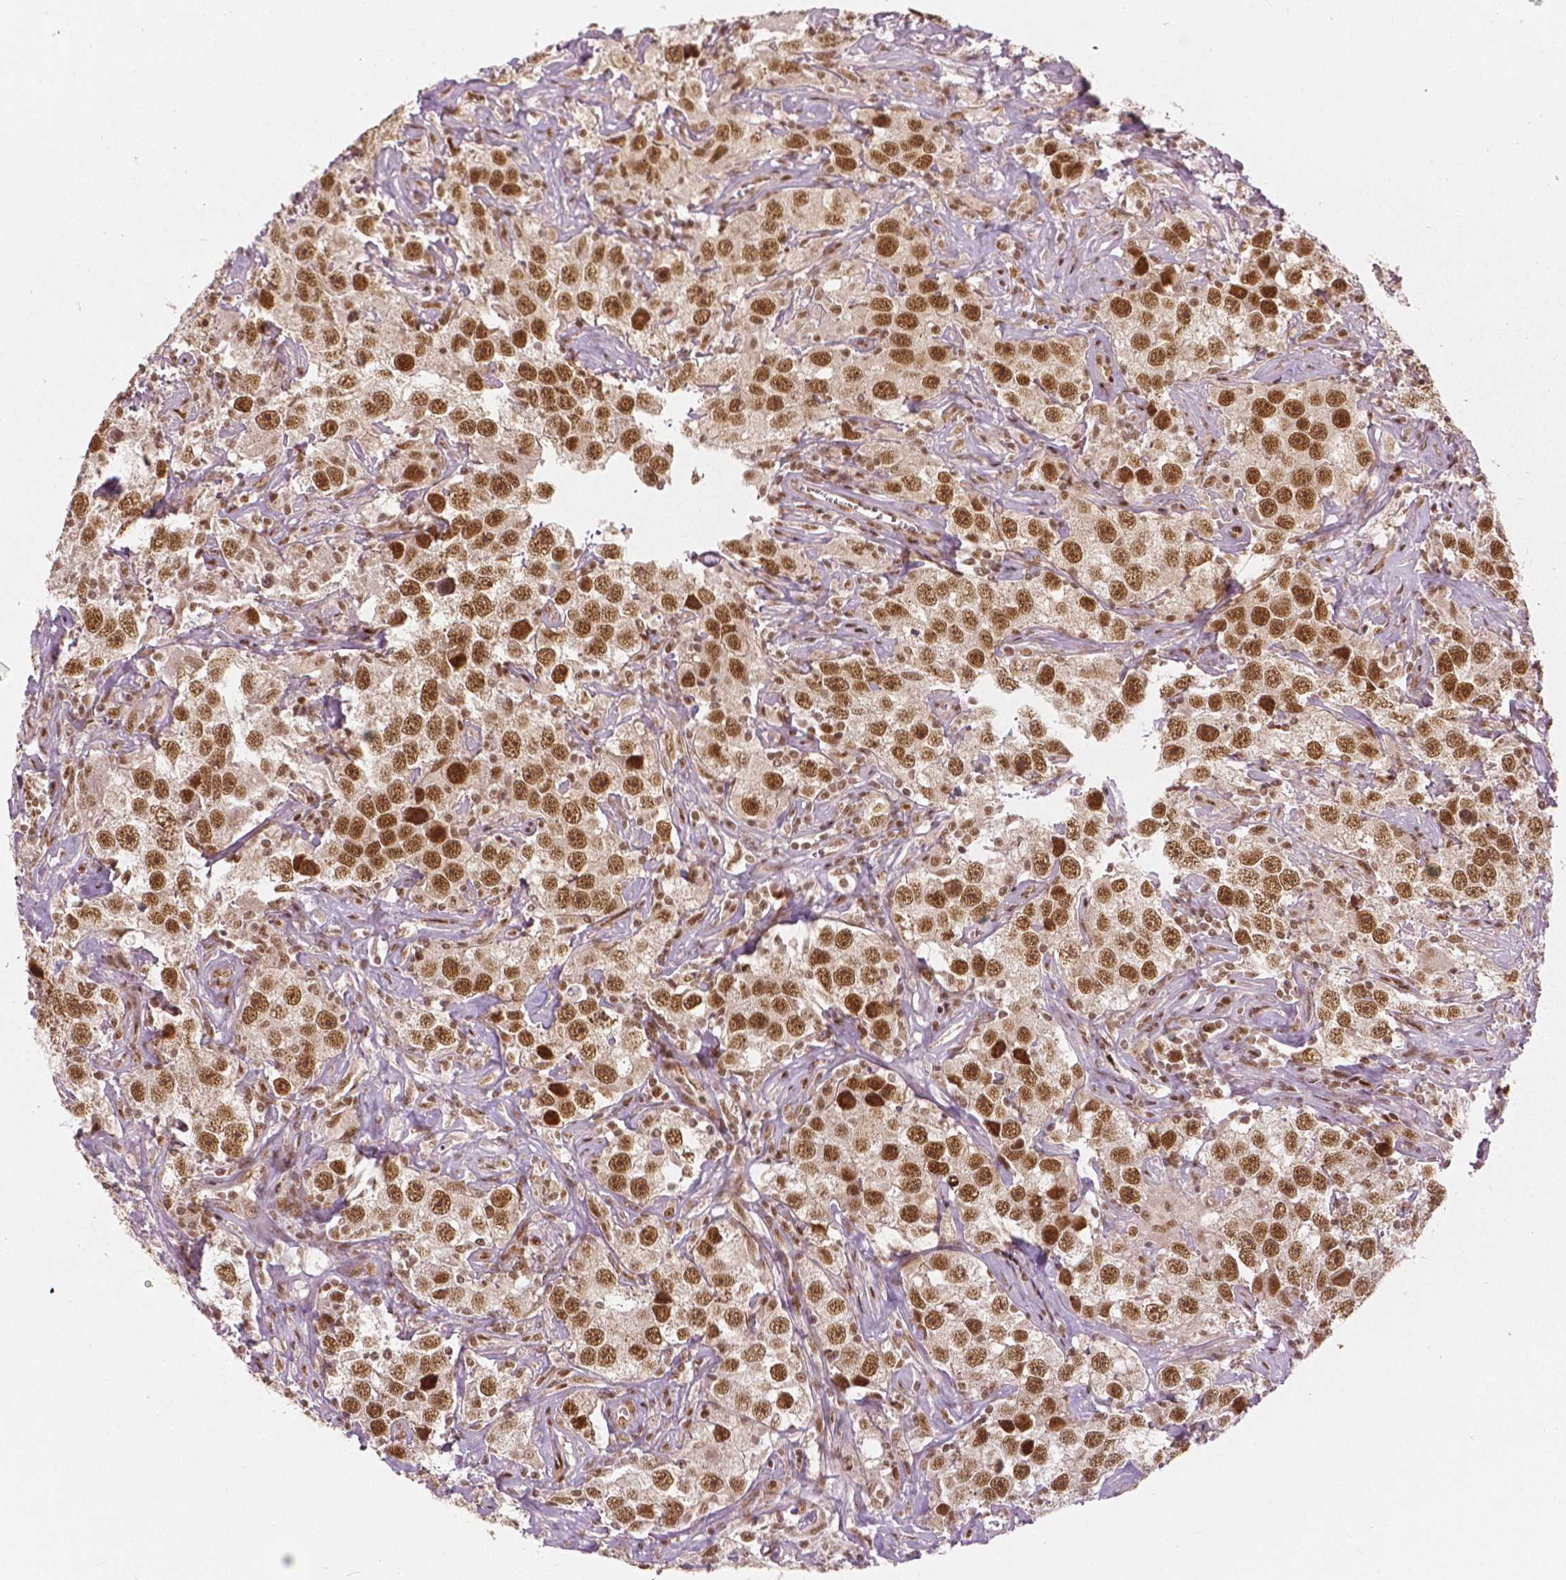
{"staining": {"intensity": "strong", "quantity": ">75%", "location": "nuclear"}, "tissue": "testis cancer", "cell_type": "Tumor cells", "image_type": "cancer", "snomed": [{"axis": "morphology", "description": "Seminoma, NOS"}, {"axis": "topography", "description": "Testis"}], "caption": "Strong nuclear positivity is appreciated in approximately >75% of tumor cells in testis cancer (seminoma).", "gene": "NSD2", "patient": {"sex": "male", "age": 49}}